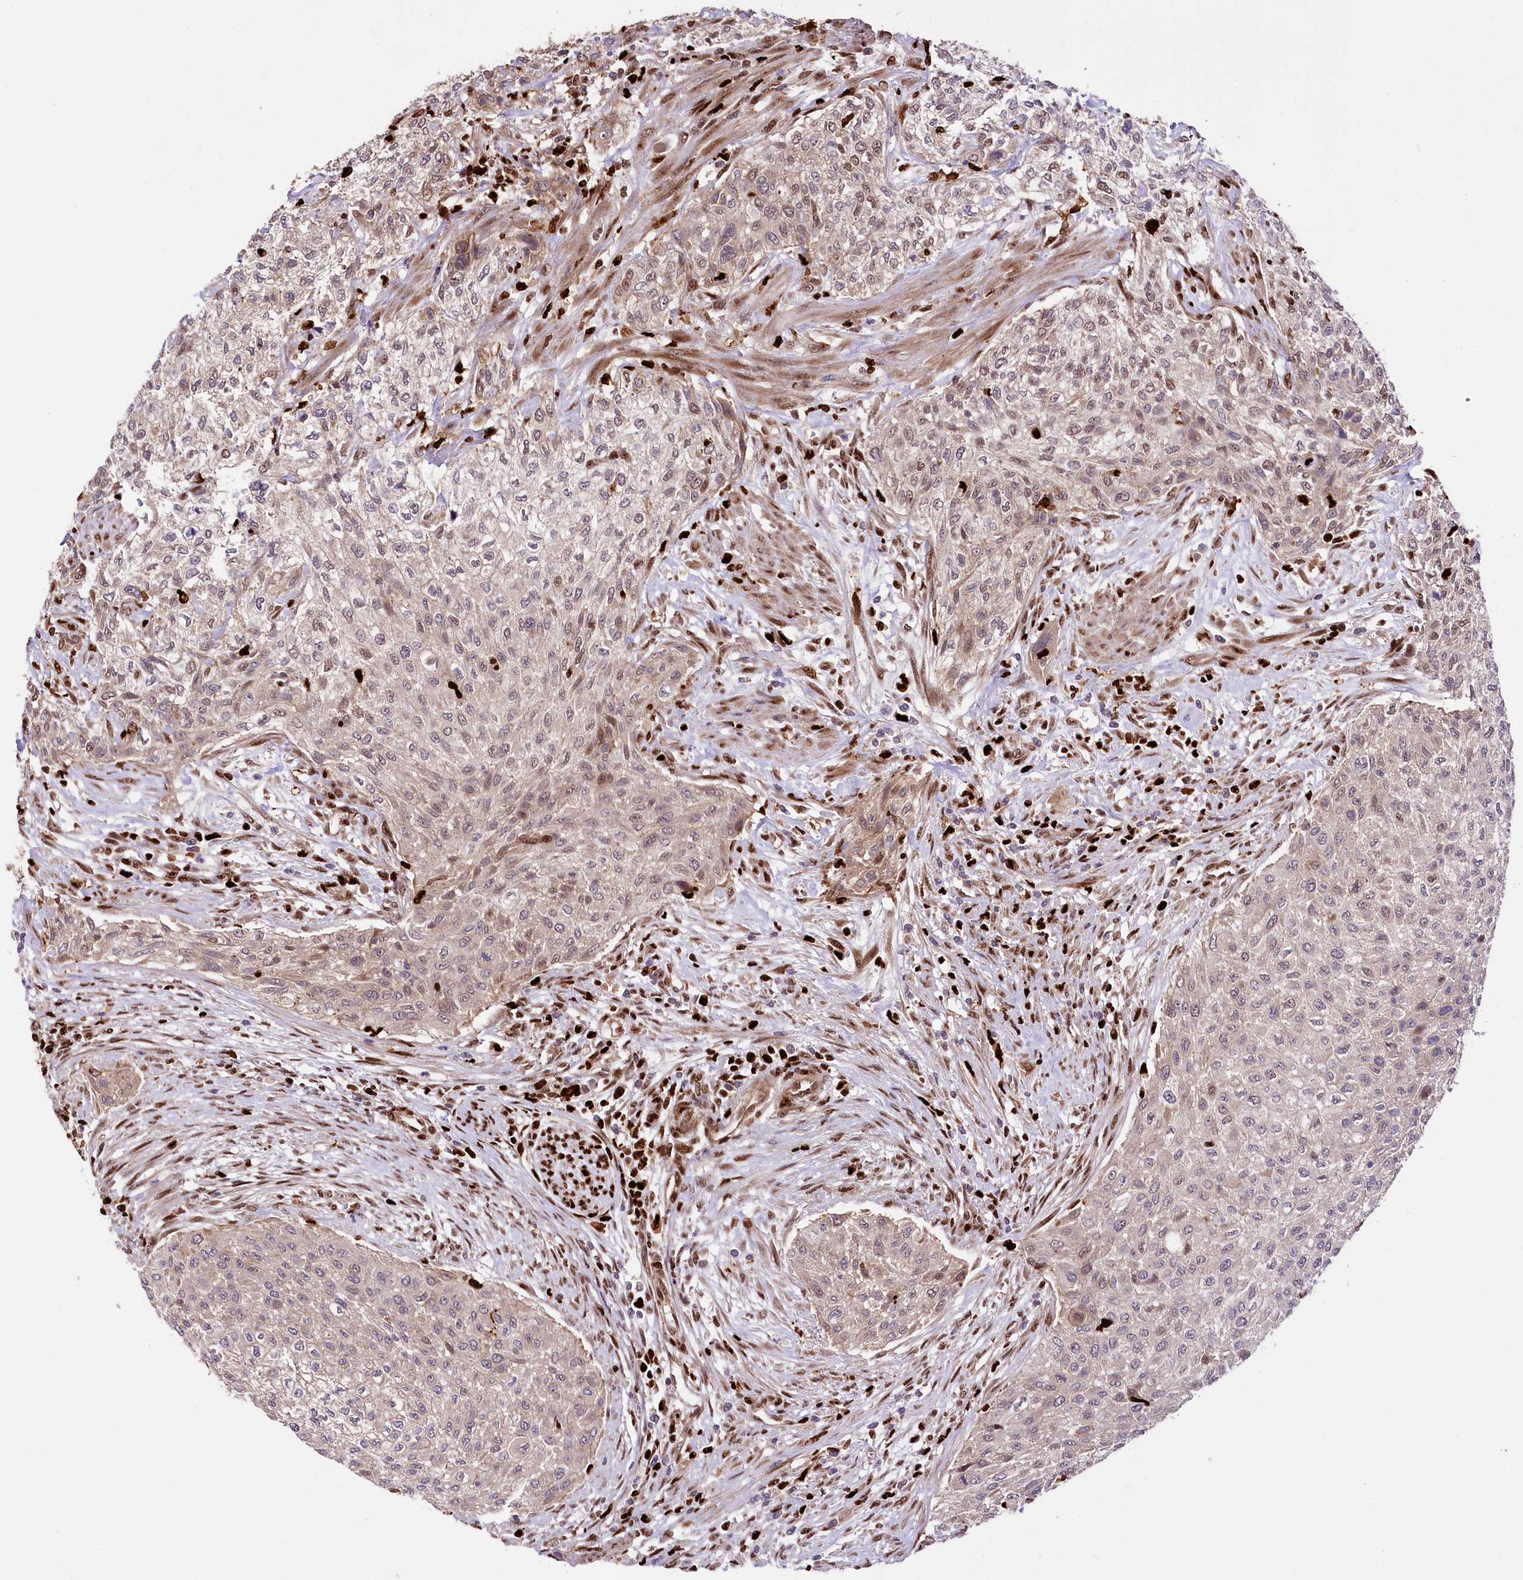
{"staining": {"intensity": "weak", "quantity": "<25%", "location": "nuclear"}, "tissue": "urothelial cancer", "cell_type": "Tumor cells", "image_type": "cancer", "snomed": [{"axis": "morphology", "description": "Urothelial carcinoma, High grade"}, {"axis": "topography", "description": "Urinary bladder"}], "caption": "Micrograph shows no protein positivity in tumor cells of high-grade urothelial carcinoma tissue.", "gene": "FIGN", "patient": {"sex": "male", "age": 35}}